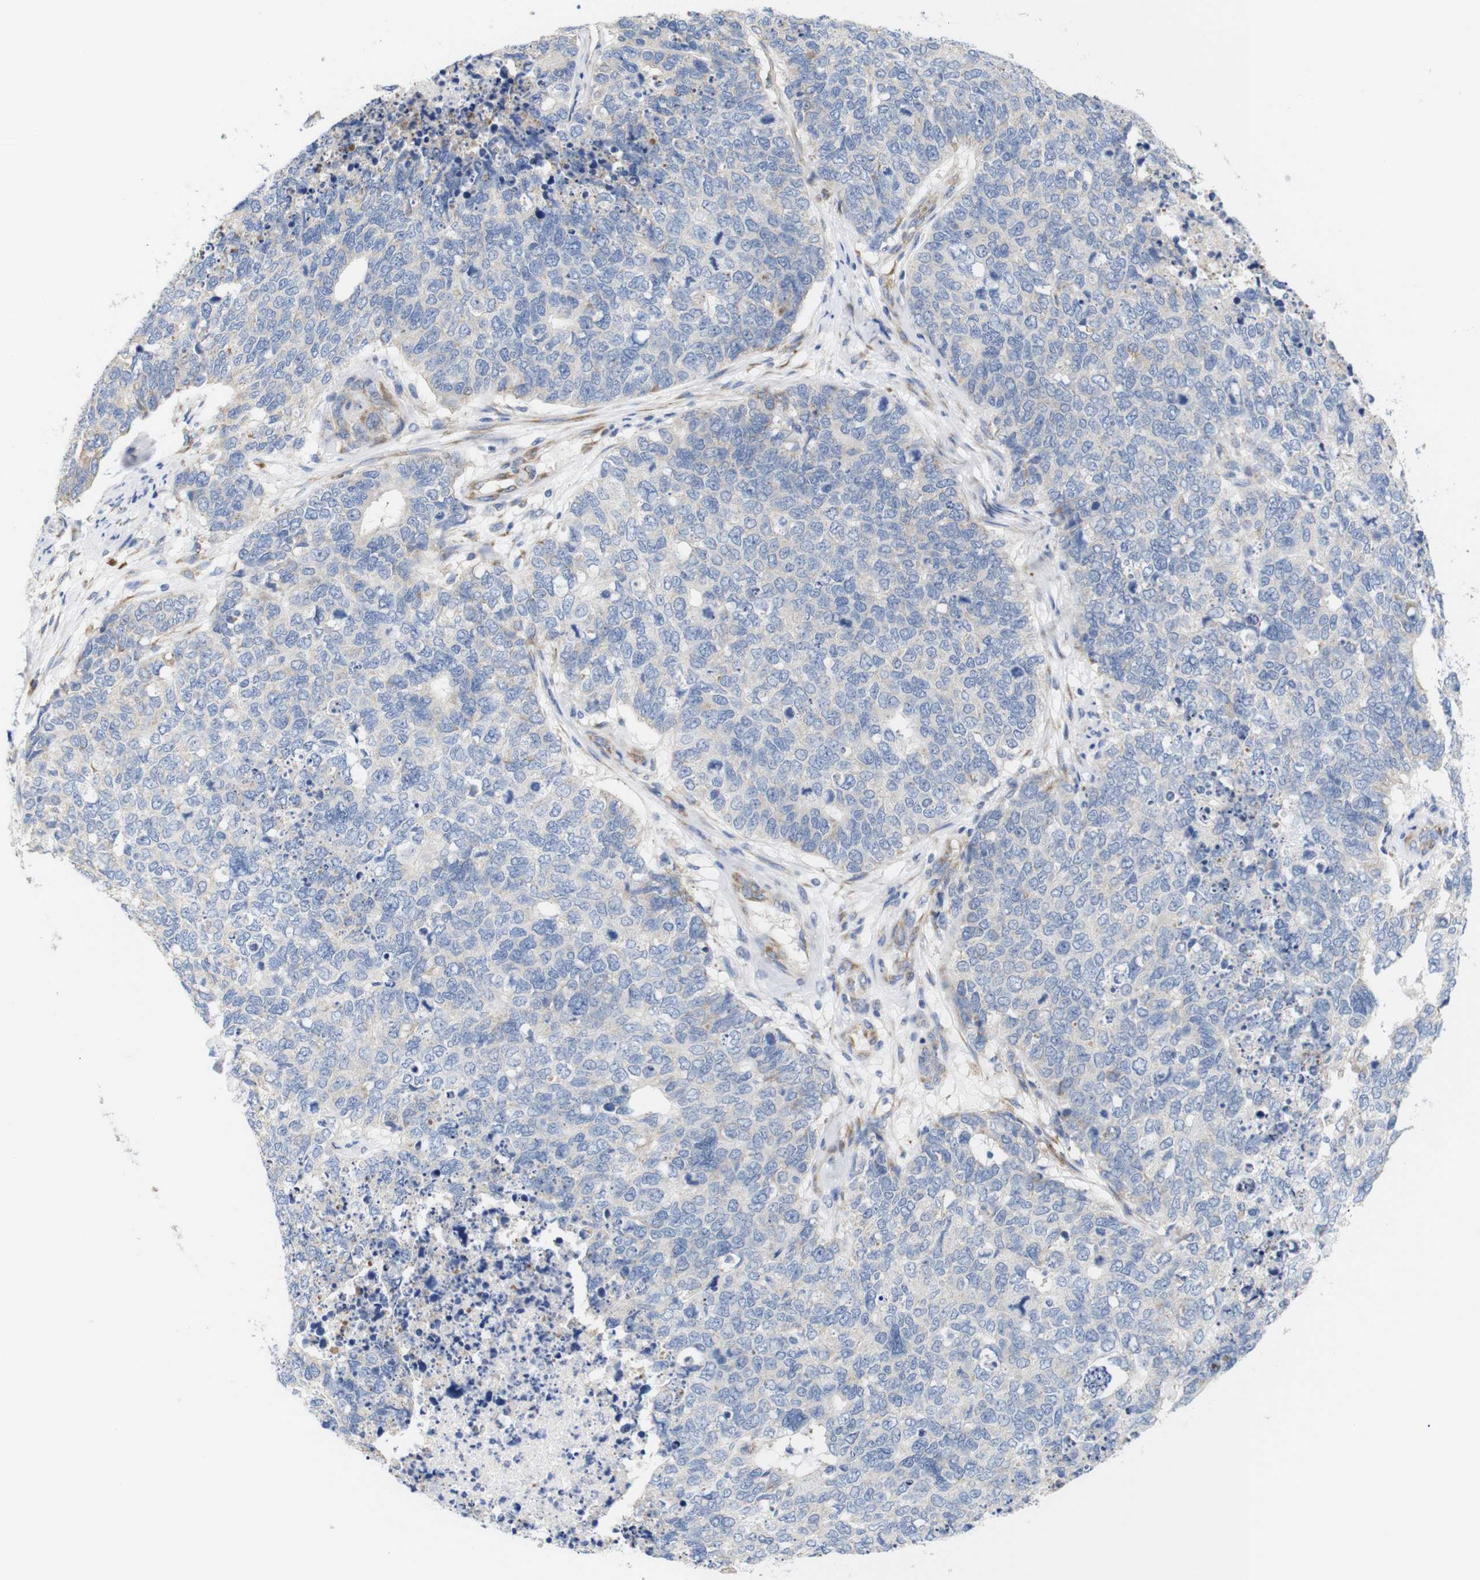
{"staining": {"intensity": "negative", "quantity": "none", "location": "none"}, "tissue": "cervical cancer", "cell_type": "Tumor cells", "image_type": "cancer", "snomed": [{"axis": "morphology", "description": "Squamous cell carcinoma, NOS"}, {"axis": "topography", "description": "Cervix"}], "caption": "The histopathology image displays no staining of tumor cells in squamous cell carcinoma (cervical).", "gene": "TRIM5", "patient": {"sex": "female", "age": 63}}